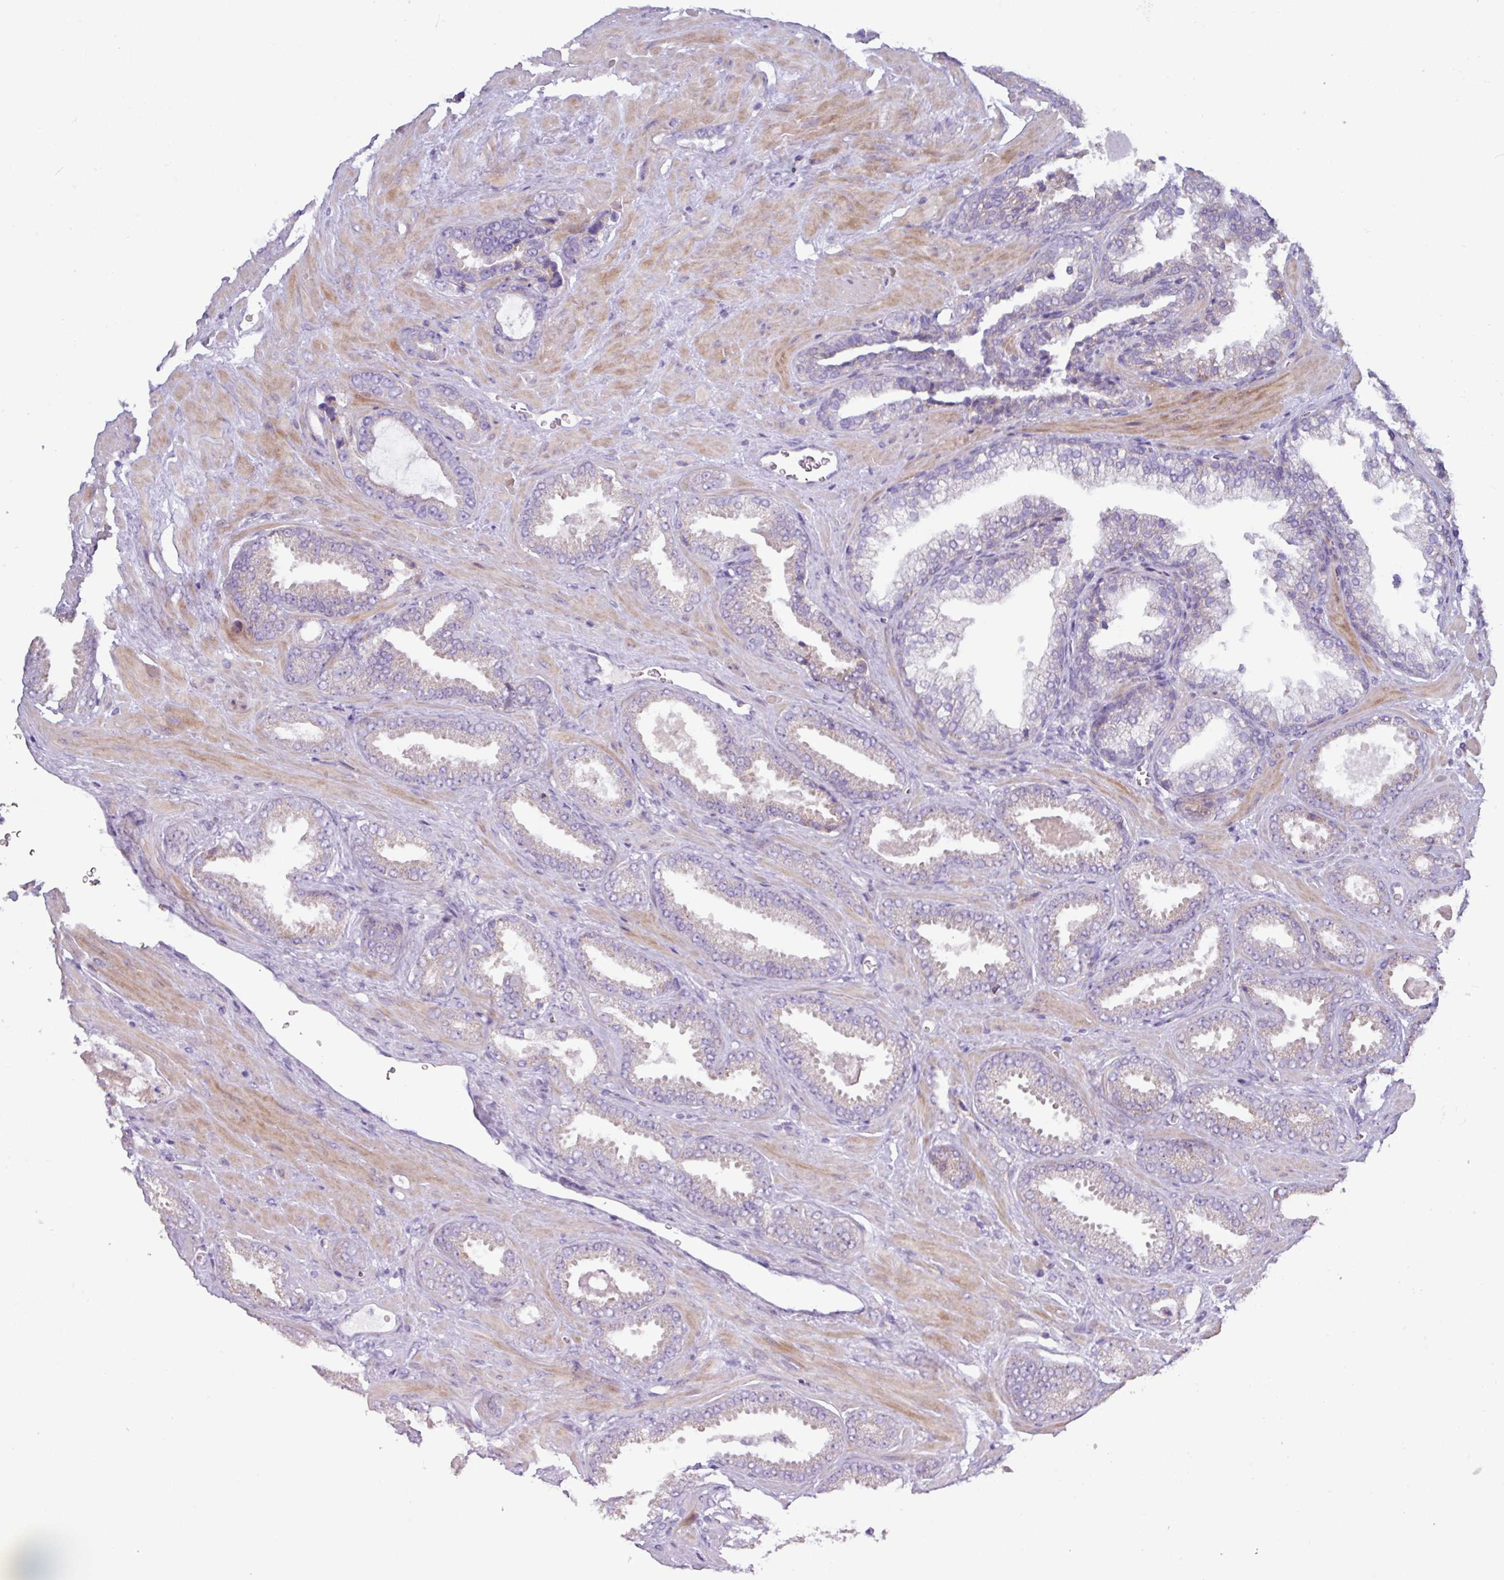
{"staining": {"intensity": "negative", "quantity": "none", "location": "none"}, "tissue": "prostate cancer", "cell_type": "Tumor cells", "image_type": "cancer", "snomed": [{"axis": "morphology", "description": "Adenocarcinoma, Low grade"}, {"axis": "topography", "description": "Prostate"}], "caption": "Photomicrograph shows no significant protein positivity in tumor cells of prostate cancer (low-grade adenocarcinoma).", "gene": "RGS16", "patient": {"sex": "male", "age": 62}}